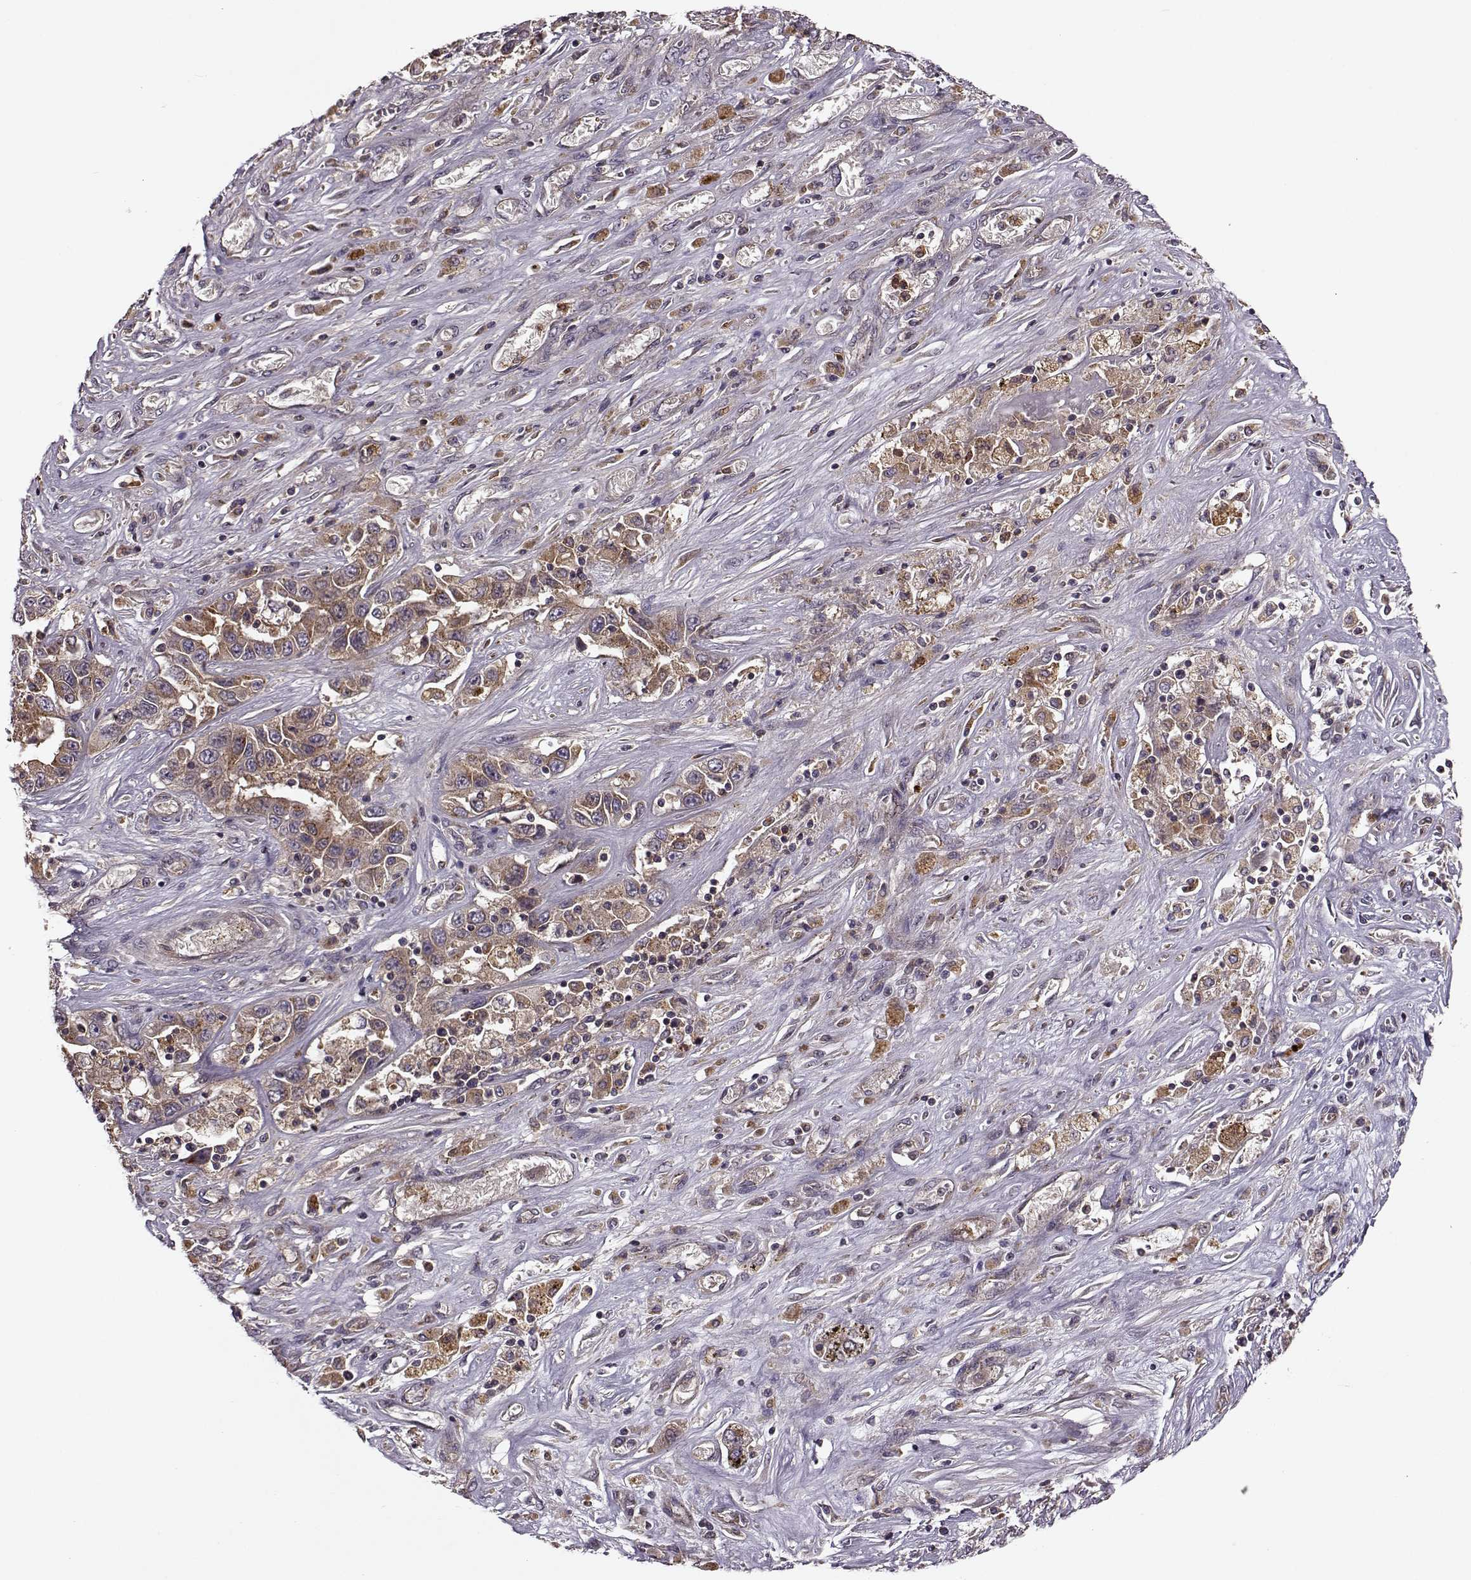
{"staining": {"intensity": "weak", "quantity": ">75%", "location": "cytoplasmic/membranous"}, "tissue": "liver cancer", "cell_type": "Tumor cells", "image_type": "cancer", "snomed": [{"axis": "morphology", "description": "Cholangiocarcinoma"}, {"axis": "topography", "description": "Liver"}], "caption": "Tumor cells show weak cytoplasmic/membranous expression in approximately >75% of cells in liver cancer. Ihc stains the protein in brown and the nuclei are stained blue.", "gene": "IFRD2", "patient": {"sex": "female", "age": 52}}